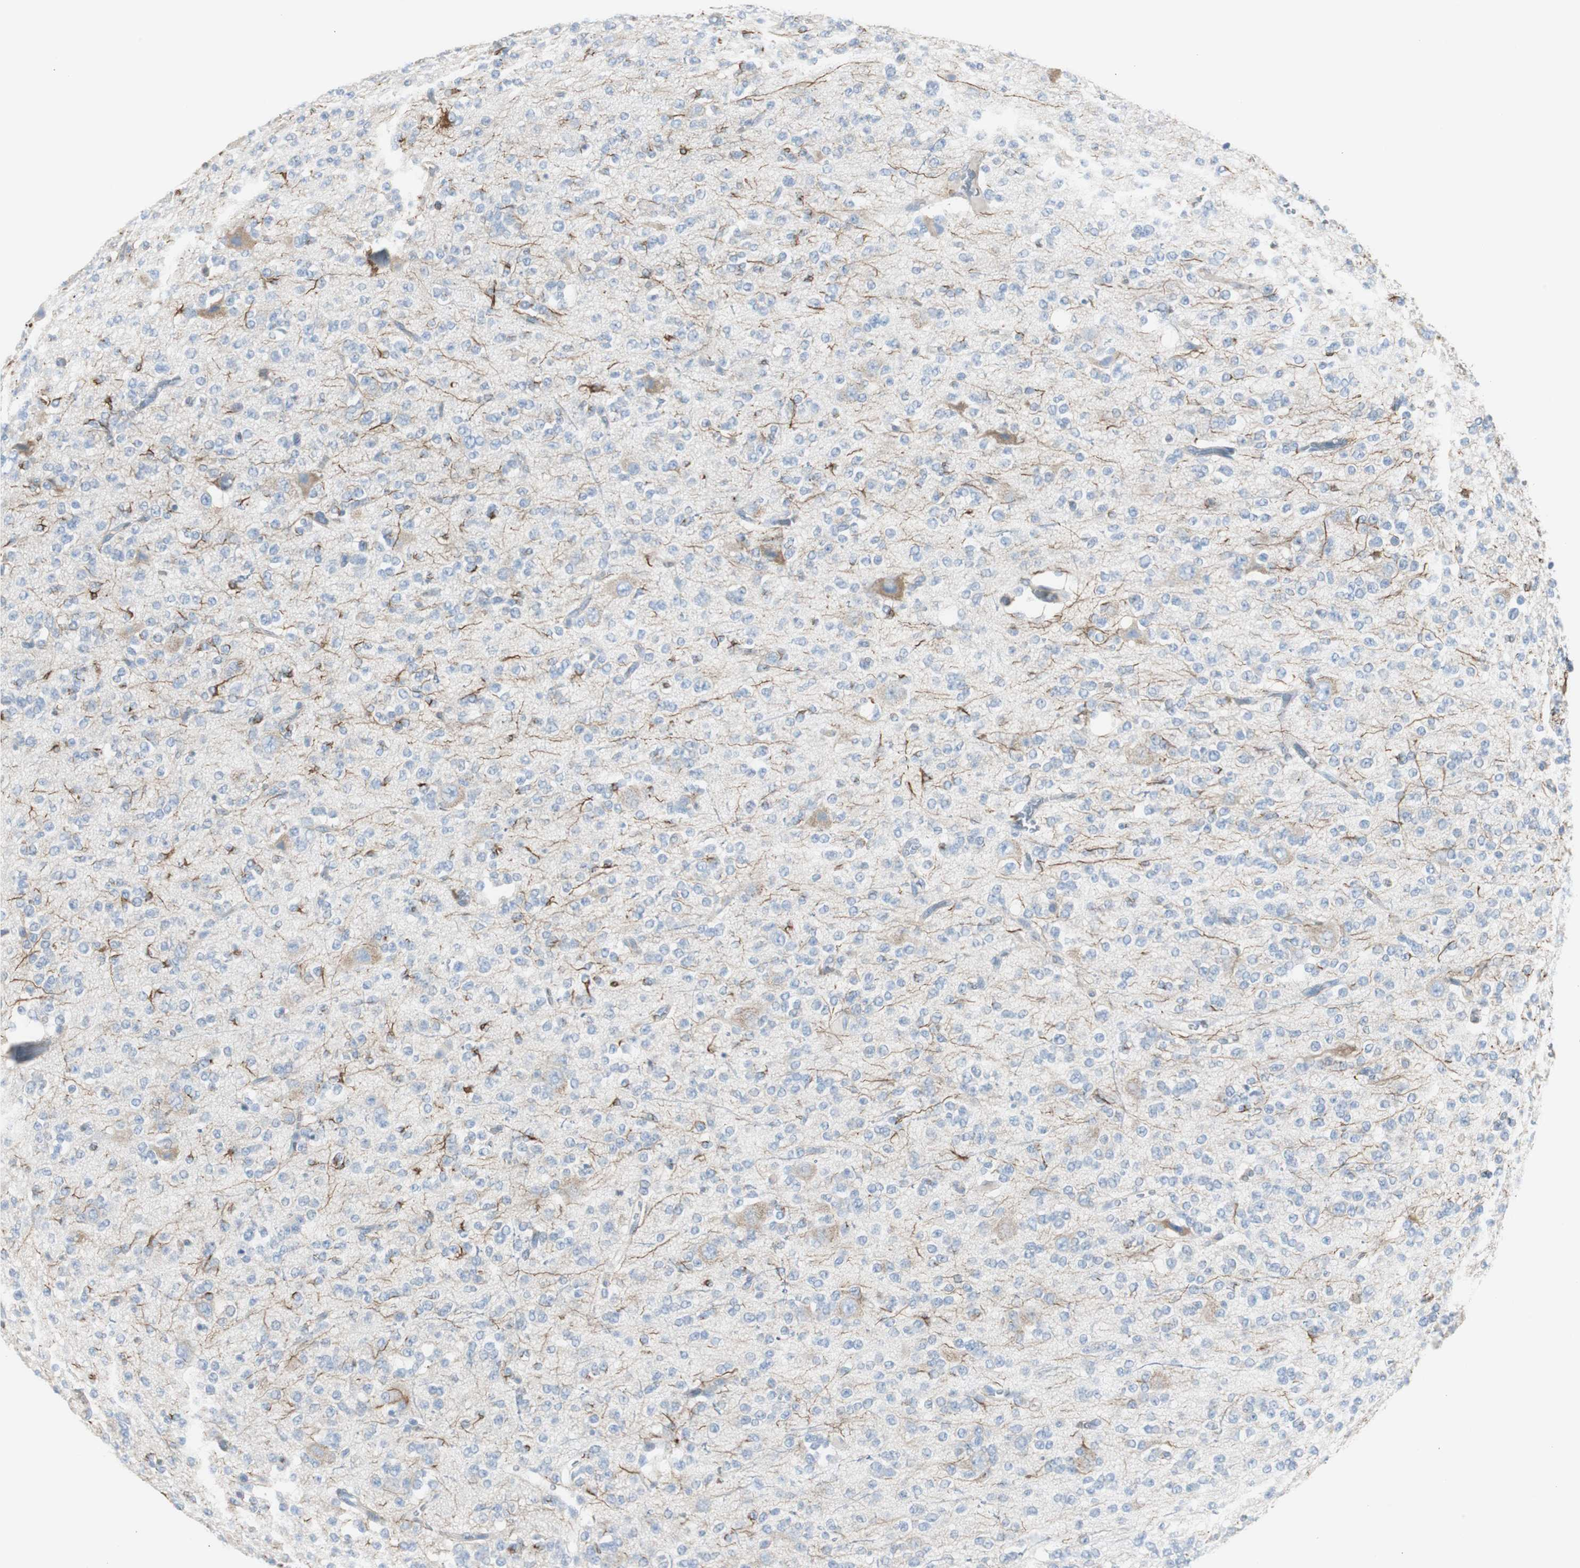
{"staining": {"intensity": "negative", "quantity": "none", "location": "none"}, "tissue": "glioma", "cell_type": "Tumor cells", "image_type": "cancer", "snomed": [{"axis": "morphology", "description": "Glioma, malignant, Low grade"}, {"axis": "topography", "description": "Brain"}], "caption": "Malignant low-grade glioma stained for a protein using IHC demonstrates no expression tumor cells.", "gene": "RPS12", "patient": {"sex": "male", "age": 38}}